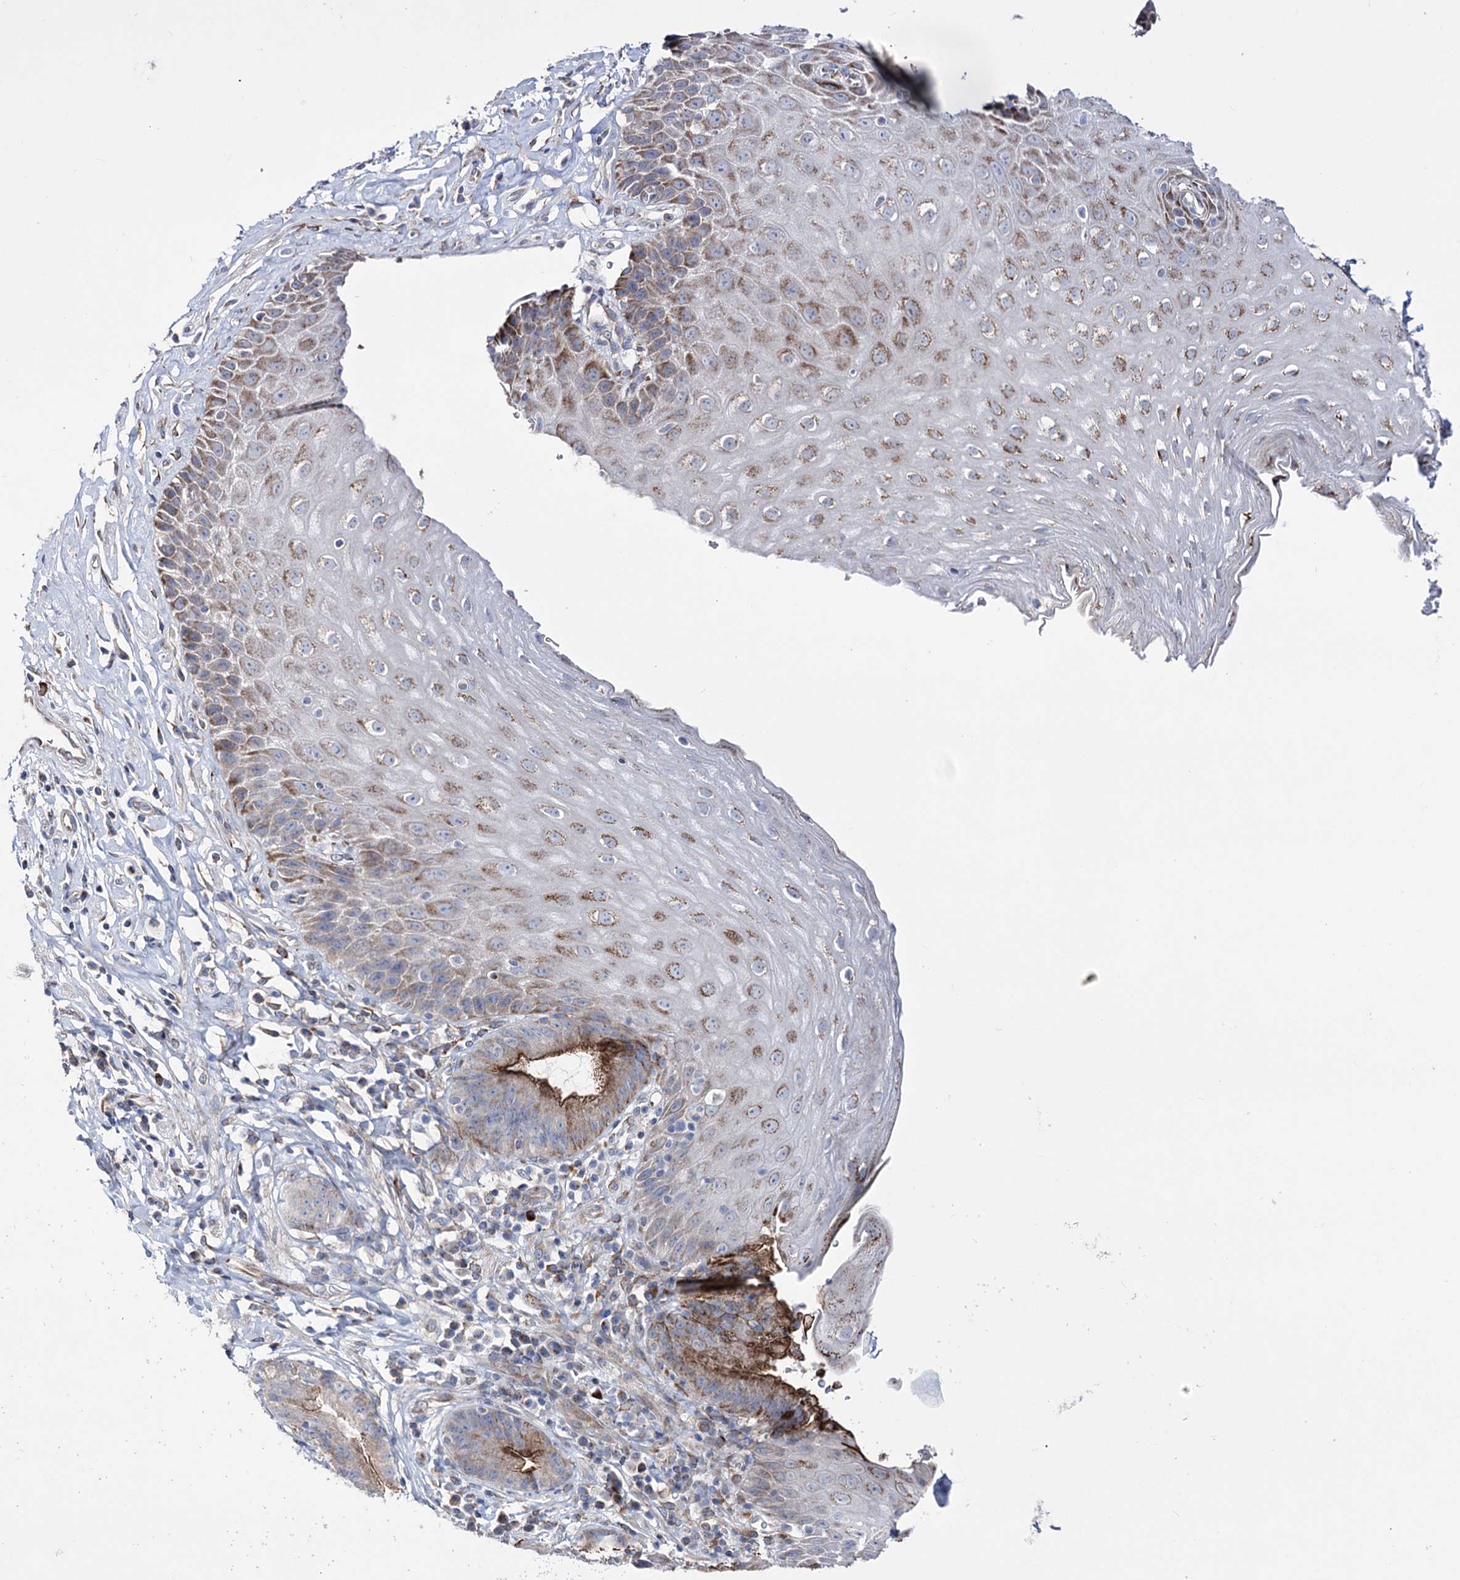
{"staining": {"intensity": "moderate", "quantity": ">75%", "location": "cytoplasmic/membranous"}, "tissue": "esophagus", "cell_type": "Squamous epithelial cells", "image_type": "normal", "snomed": [{"axis": "morphology", "description": "Normal tissue, NOS"}, {"axis": "topography", "description": "Esophagus"}], "caption": "Immunohistochemical staining of unremarkable esophagus exhibits moderate cytoplasmic/membranous protein positivity in about >75% of squamous epithelial cells.", "gene": "OSBPL5", "patient": {"sex": "female", "age": 61}}